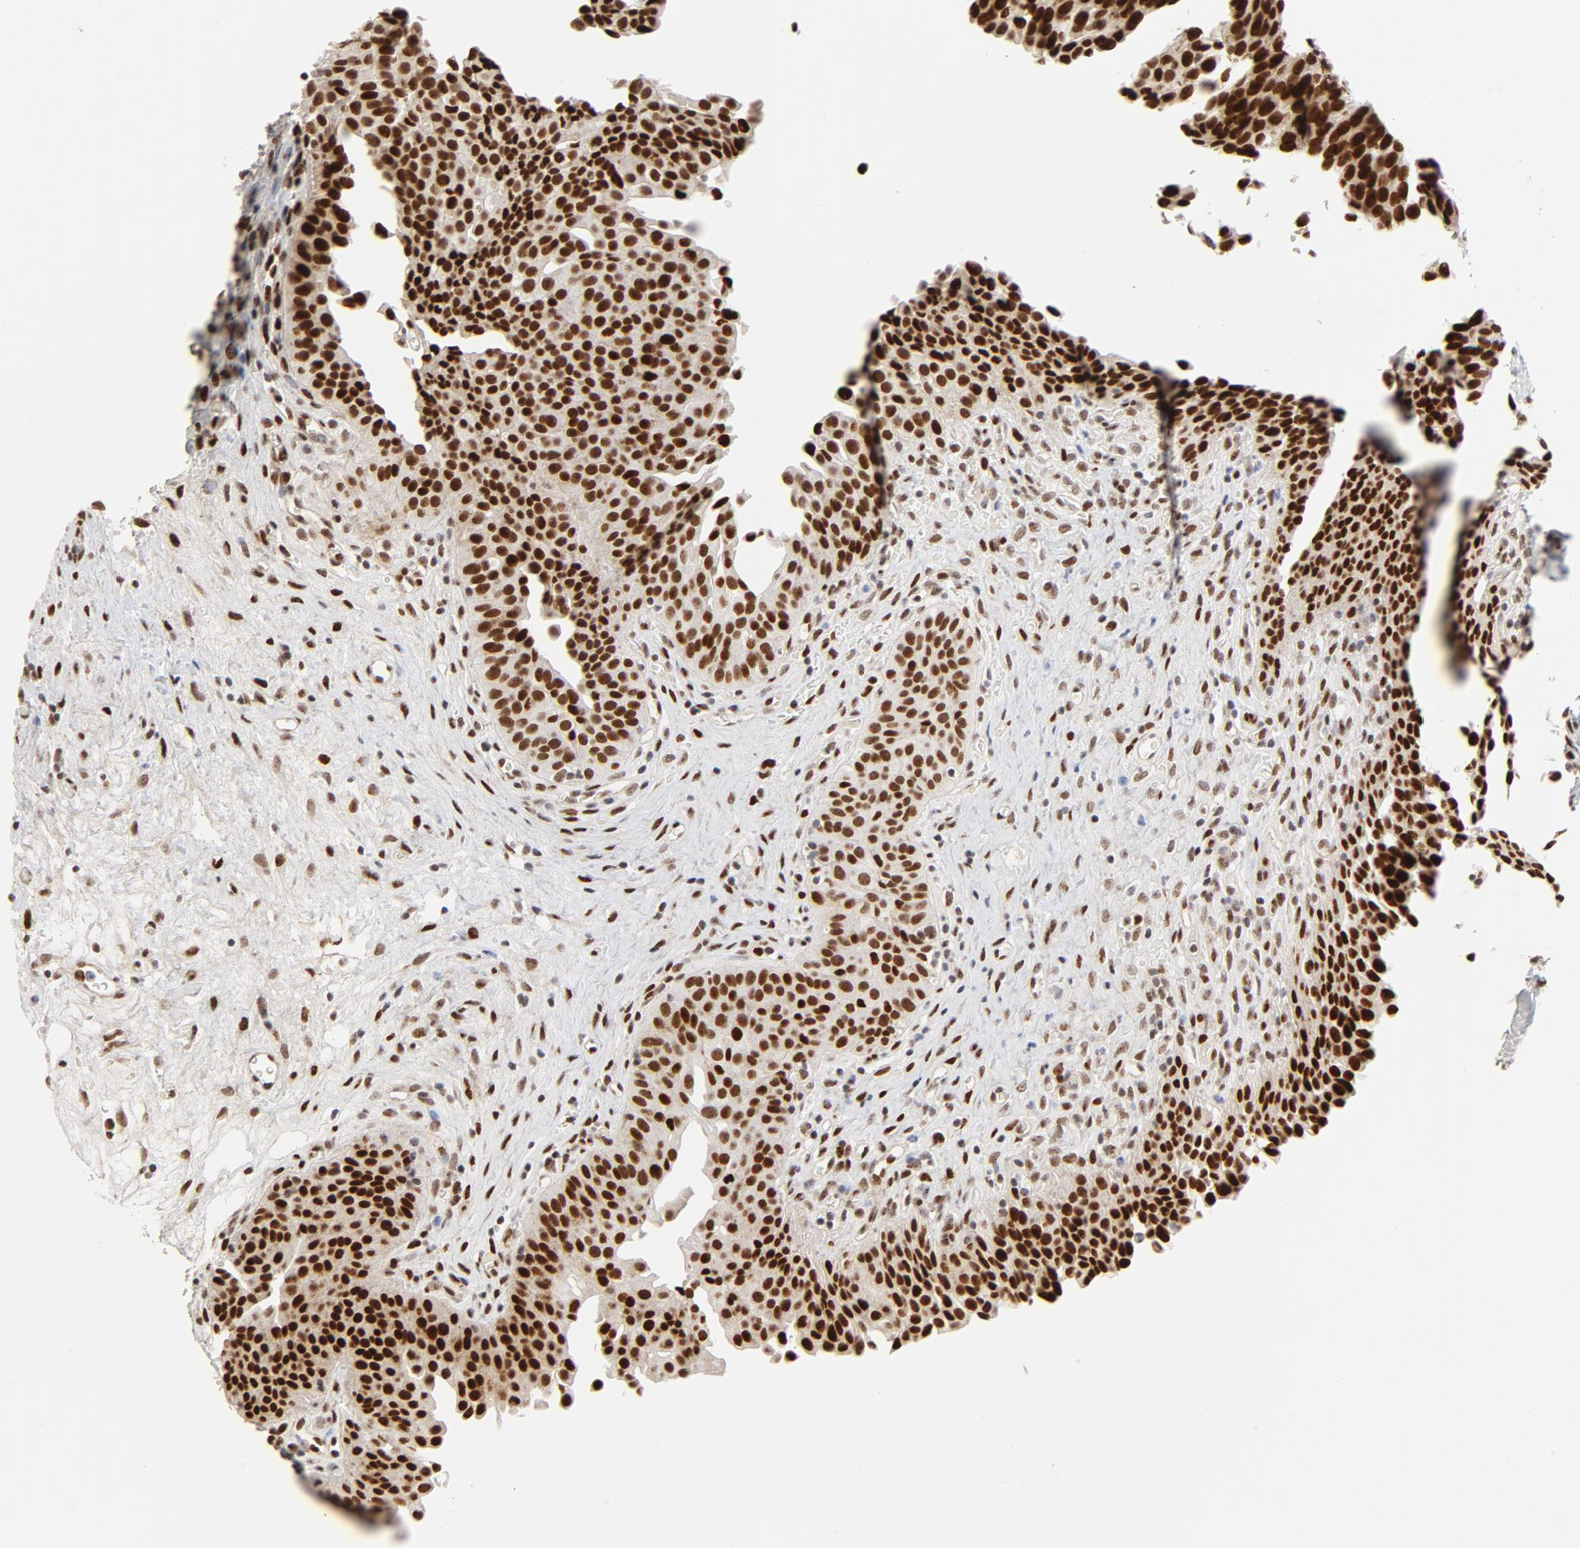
{"staining": {"intensity": "strong", "quantity": ">75%", "location": "nuclear"}, "tissue": "urinary bladder", "cell_type": "Urothelial cells", "image_type": "normal", "snomed": [{"axis": "morphology", "description": "Normal tissue, NOS"}, {"axis": "morphology", "description": "Dysplasia, NOS"}, {"axis": "topography", "description": "Urinary bladder"}], "caption": "IHC of normal urinary bladder exhibits high levels of strong nuclear expression in about >75% of urothelial cells.", "gene": "GTF2I", "patient": {"sex": "male", "age": 35}}